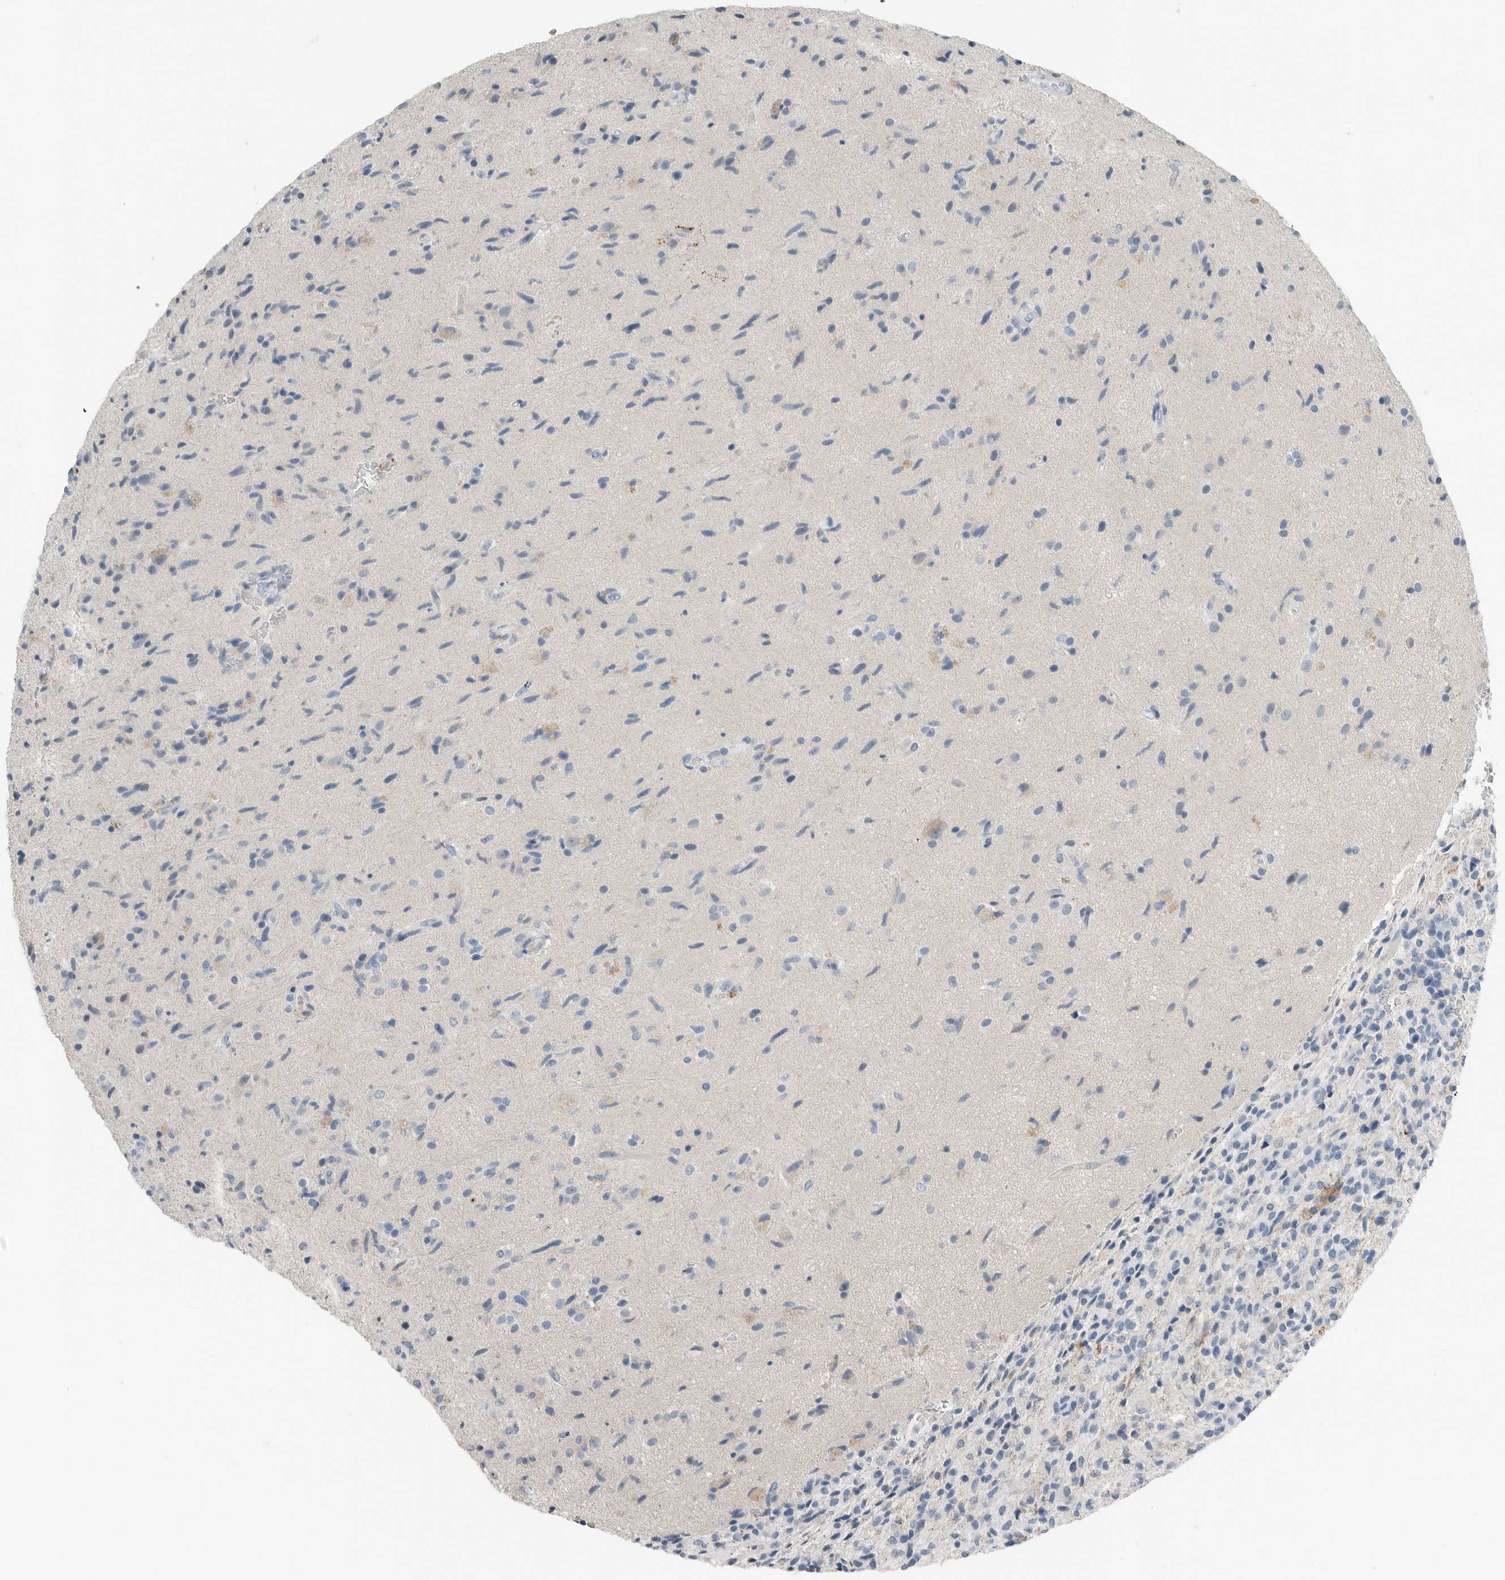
{"staining": {"intensity": "negative", "quantity": "none", "location": "none"}, "tissue": "glioma", "cell_type": "Tumor cells", "image_type": "cancer", "snomed": [{"axis": "morphology", "description": "Glioma, malignant, High grade"}, {"axis": "topography", "description": "Brain"}], "caption": "This is an immunohistochemistry photomicrograph of human malignant high-grade glioma. There is no staining in tumor cells.", "gene": "SERPINB7", "patient": {"sex": "male", "age": 72}}